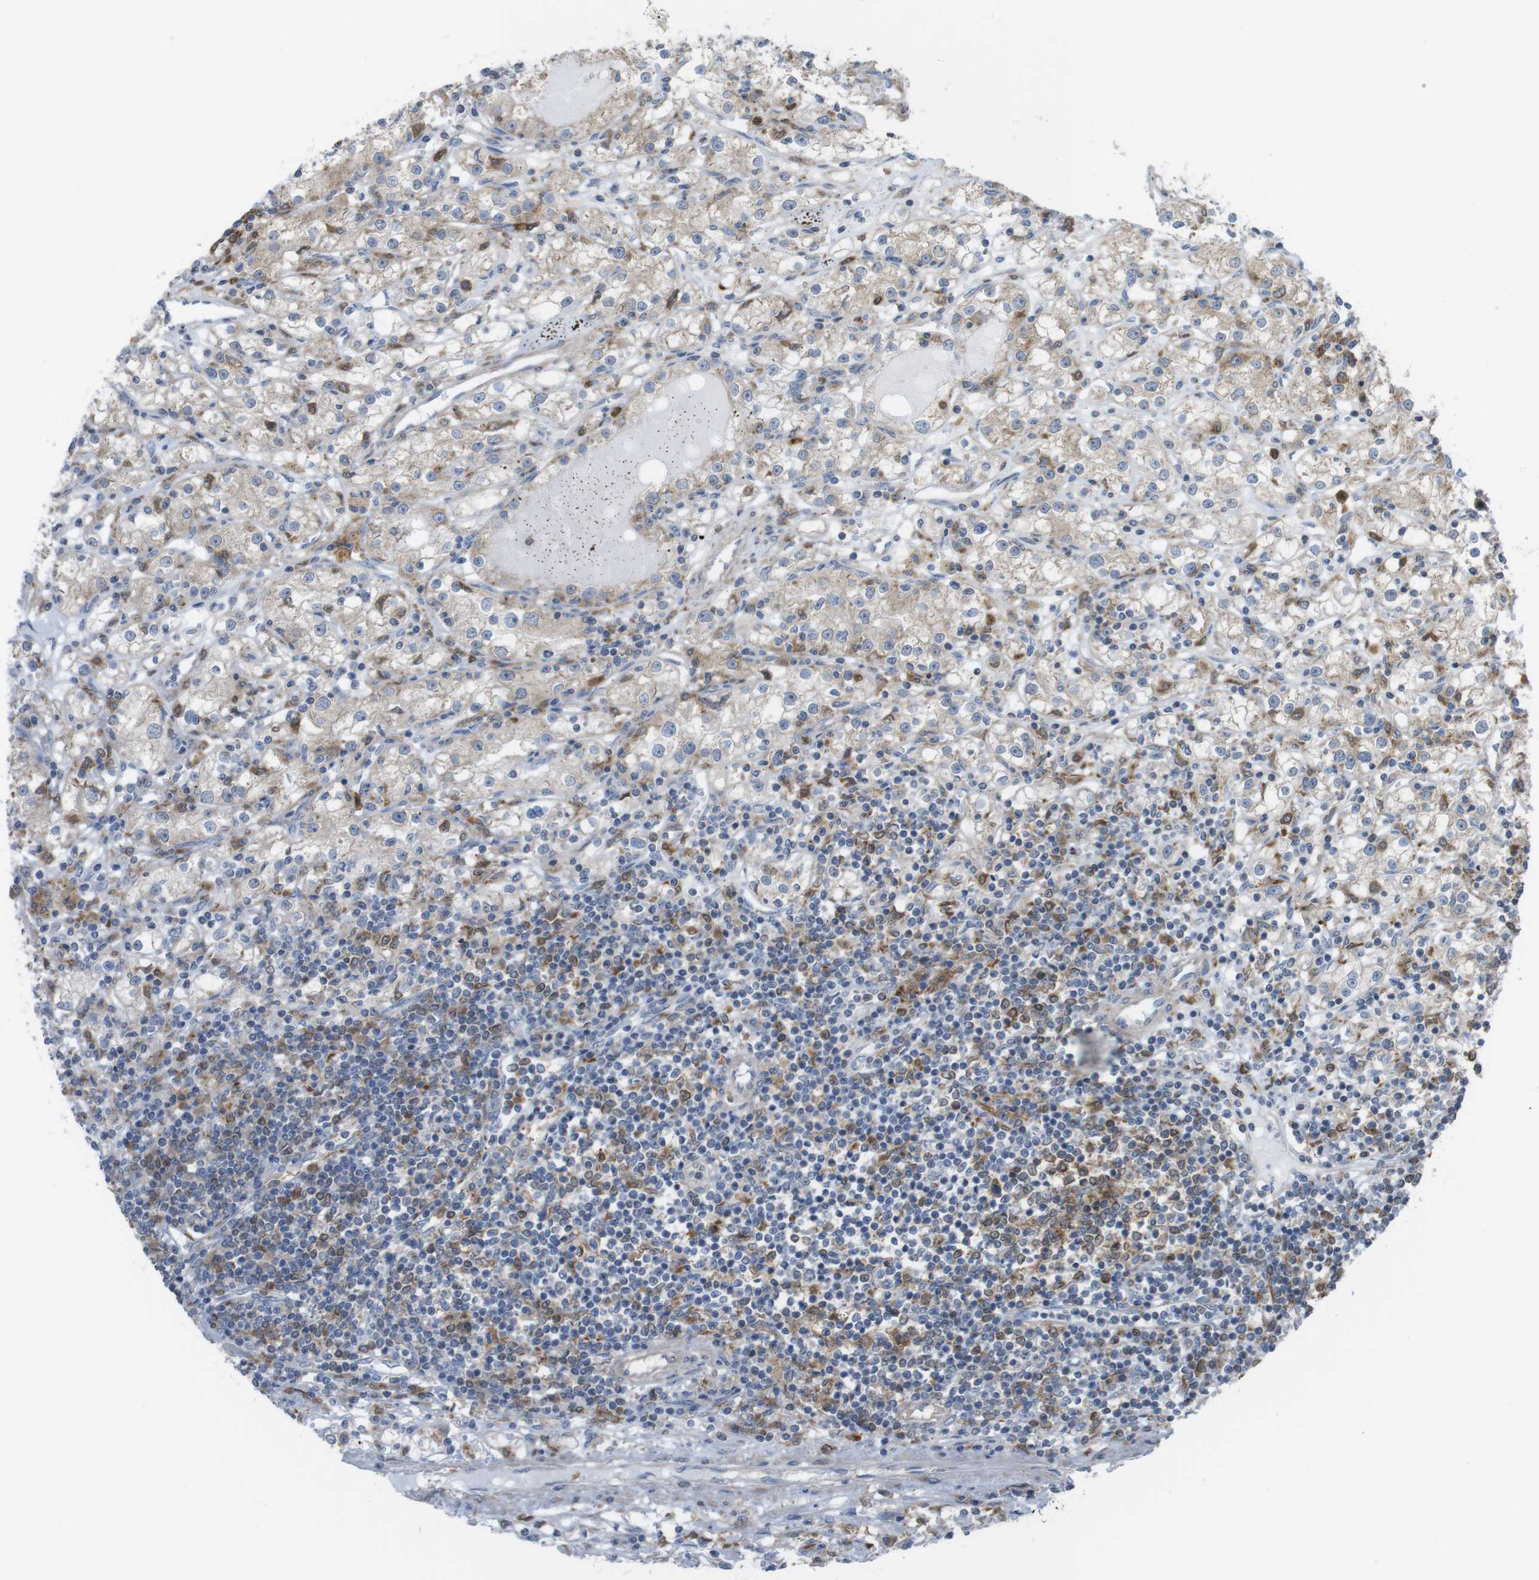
{"staining": {"intensity": "weak", "quantity": ">75%", "location": "cytoplasmic/membranous"}, "tissue": "renal cancer", "cell_type": "Tumor cells", "image_type": "cancer", "snomed": [{"axis": "morphology", "description": "Adenocarcinoma, NOS"}, {"axis": "topography", "description": "Kidney"}], "caption": "Immunohistochemical staining of renal cancer demonstrates low levels of weak cytoplasmic/membranous staining in approximately >75% of tumor cells.", "gene": "PRKCD", "patient": {"sex": "male", "age": 56}}